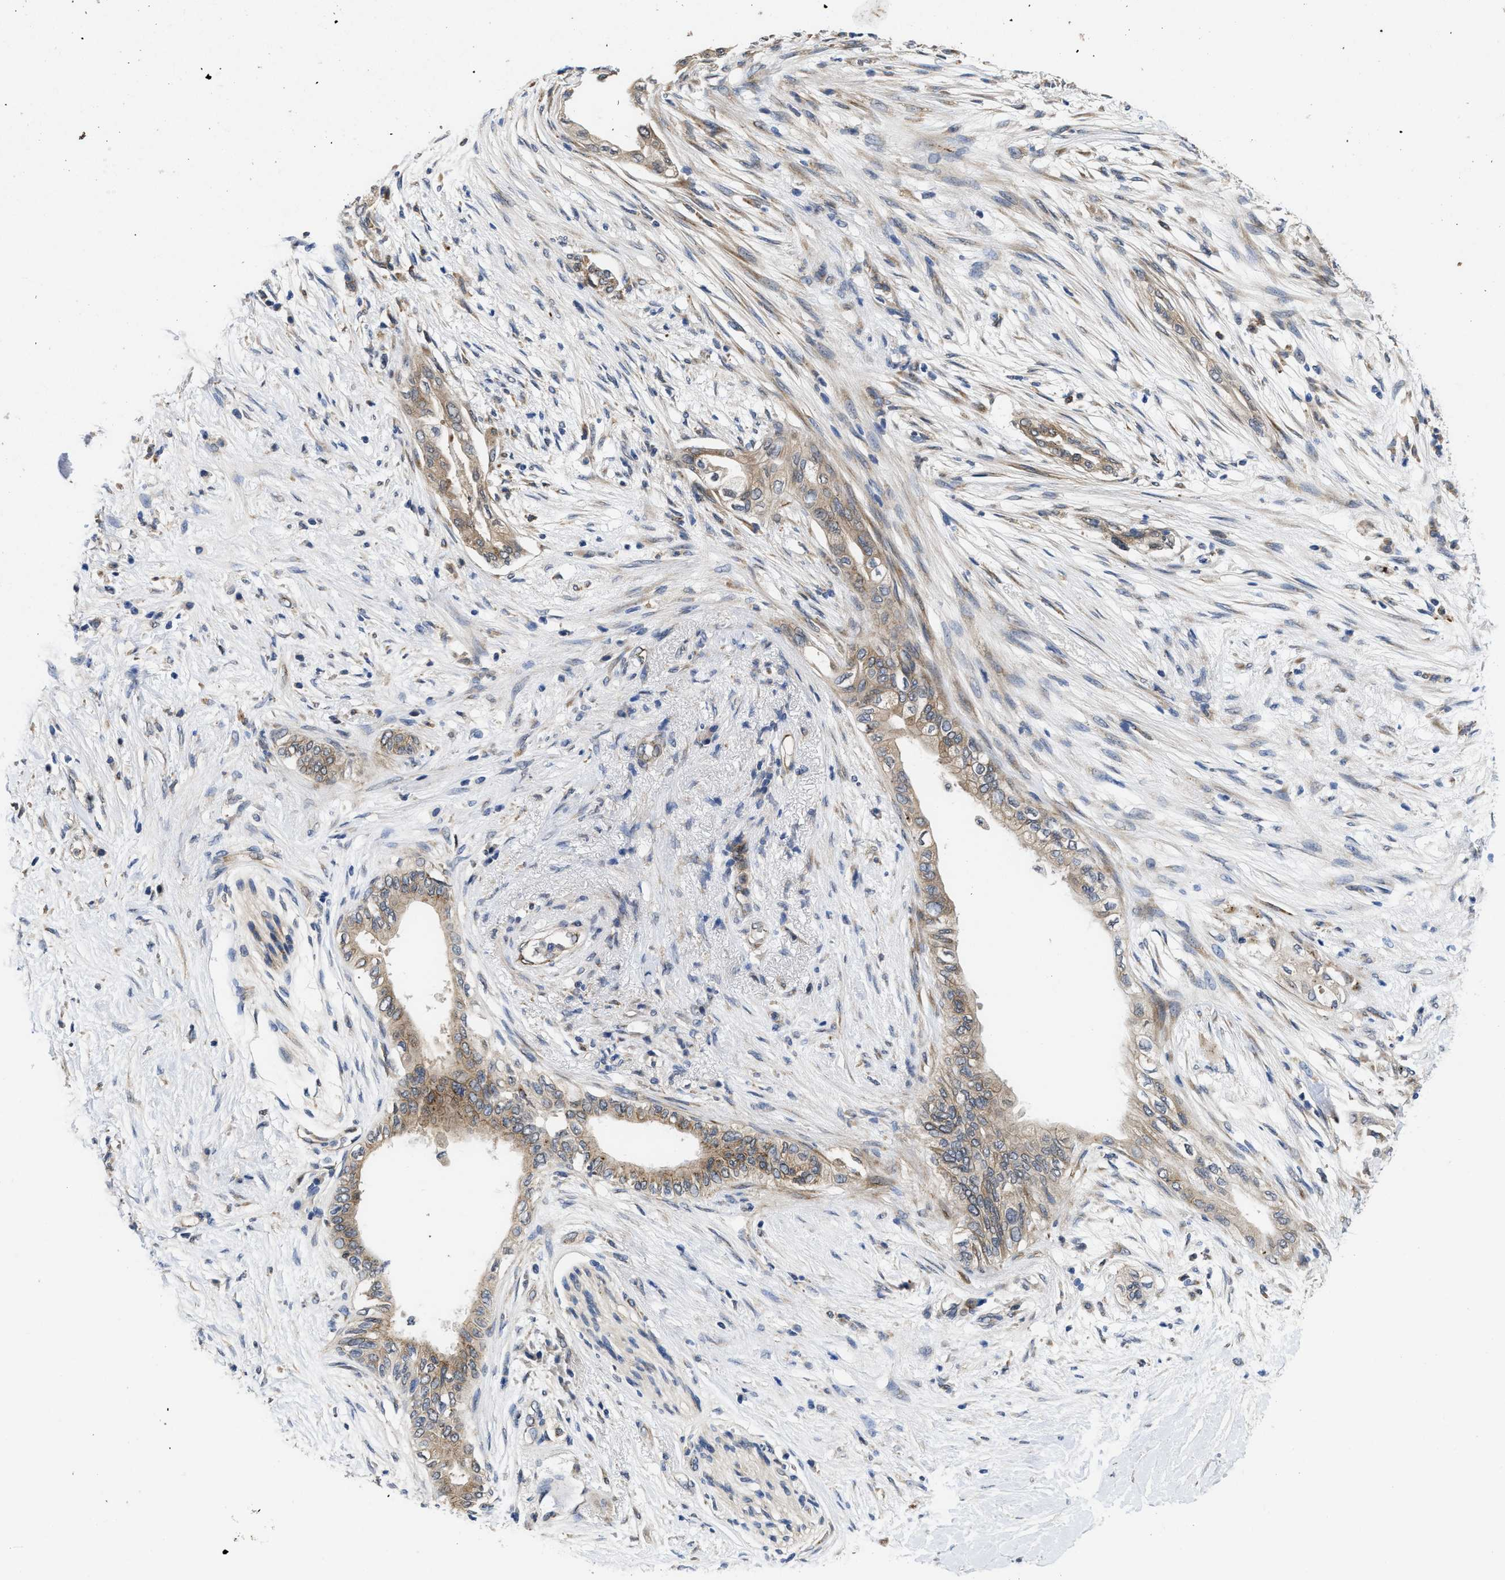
{"staining": {"intensity": "weak", "quantity": ">75%", "location": "cytoplasmic/membranous"}, "tissue": "pancreatic cancer", "cell_type": "Tumor cells", "image_type": "cancer", "snomed": [{"axis": "morphology", "description": "Normal tissue, NOS"}, {"axis": "morphology", "description": "Adenocarcinoma, NOS"}, {"axis": "topography", "description": "Pancreas"}, {"axis": "topography", "description": "Duodenum"}], "caption": "Immunohistochemical staining of adenocarcinoma (pancreatic) demonstrates low levels of weak cytoplasmic/membranous positivity in about >75% of tumor cells.", "gene": "PKD2", "patient": {"sex": "female", "age": 60}}